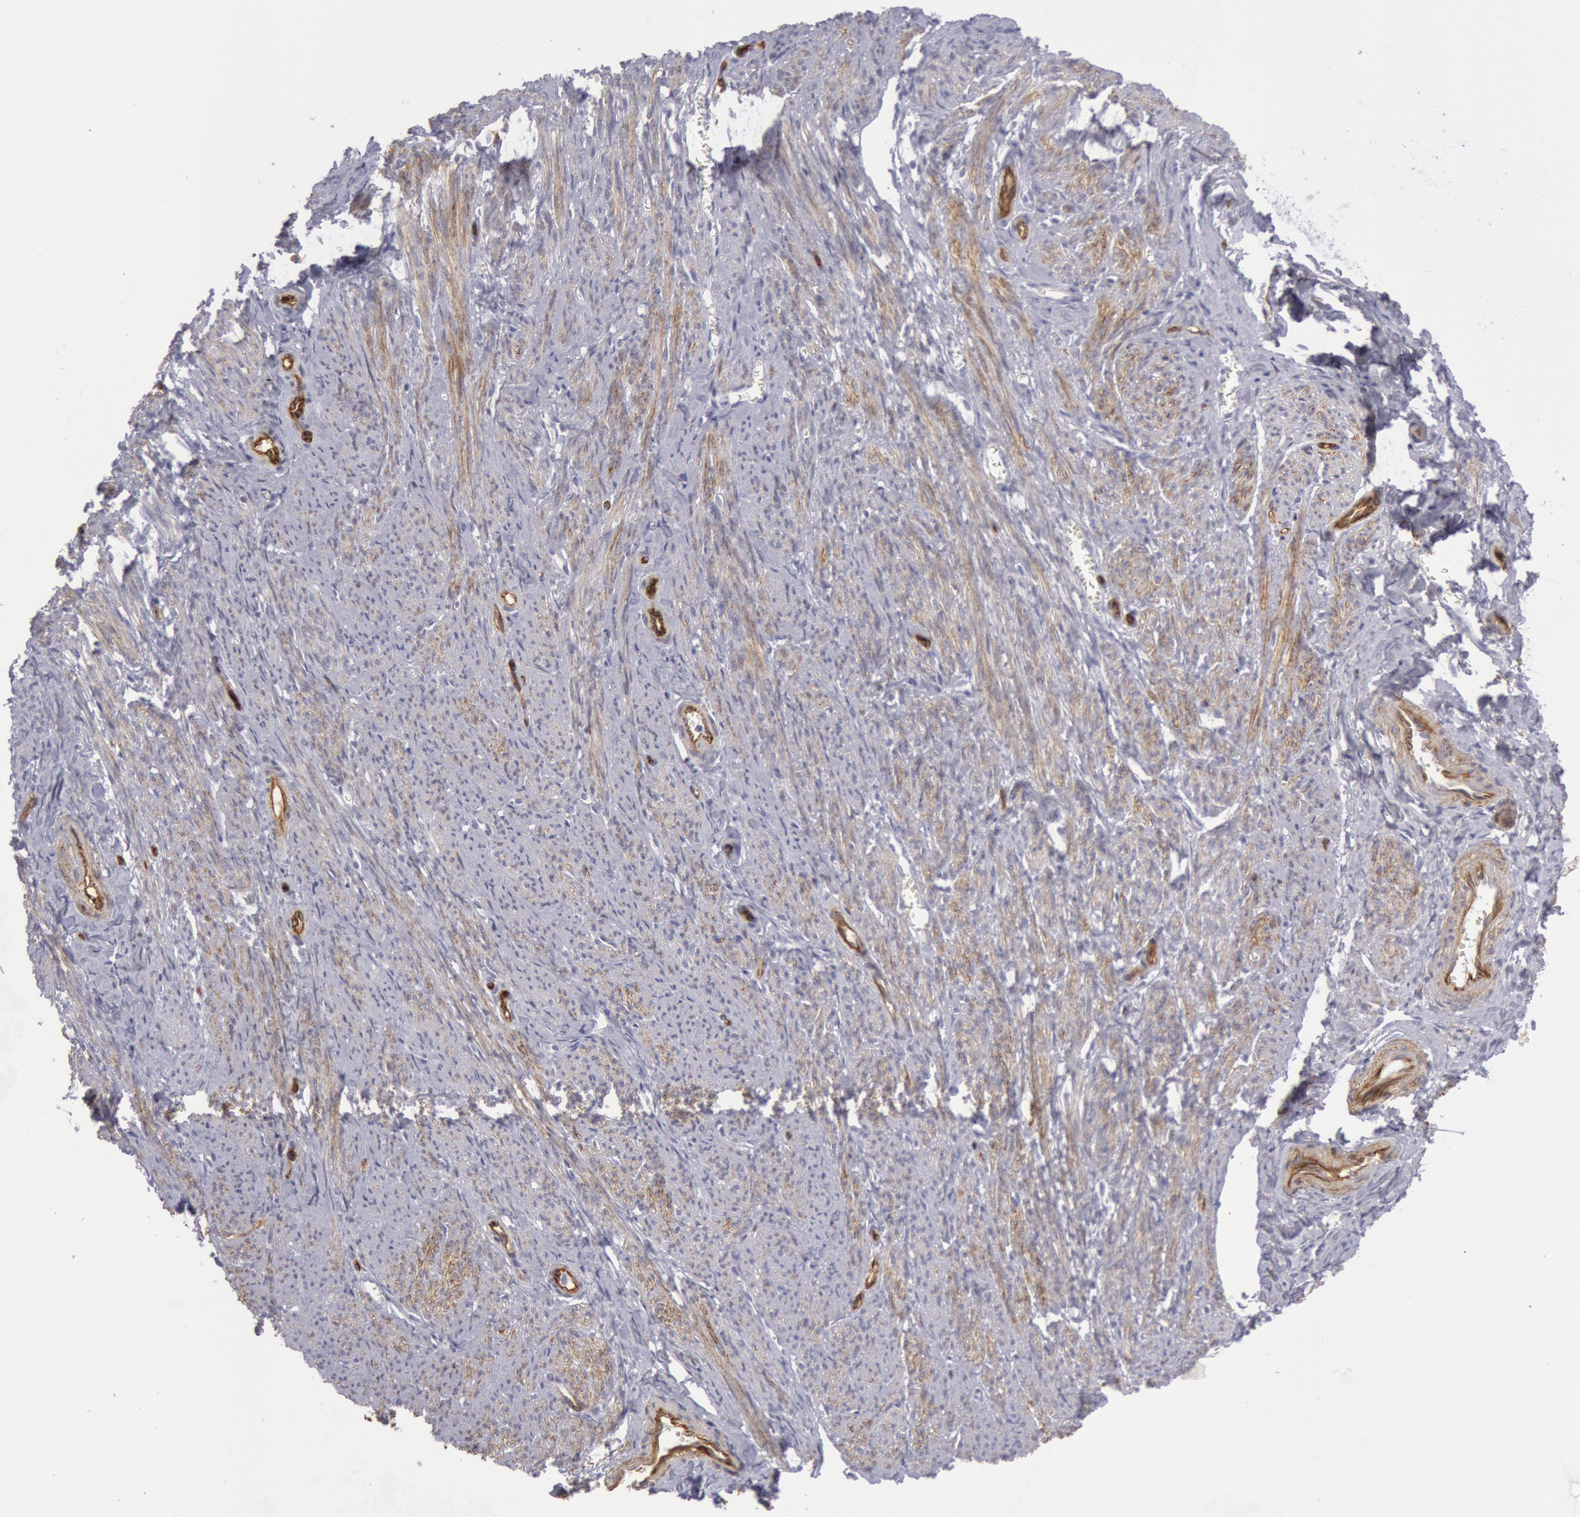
{"staining": {"intensity": "moderate", "quantity": ">75%", "location": "cytoplasmic/membranous"}, "tissue": "smooth muscle", "cell_type": "Smooth muscle cells", "image_type": "normal", "snomed": [{"axis": "morphology", "description": "Normal tissue, NOS"}, {"axis": "topography", "description": "Smooth muscle"}, {"axis": "topography", "description": "Cervix"}], "caption": "IHC of benign smooth muscle shows medium levels of moderate cytoplasmic/membranous staining in about >75% of smooth muscle cells.", "gene": "CDH13", "patient": {"sex": "female", "age": 70}}